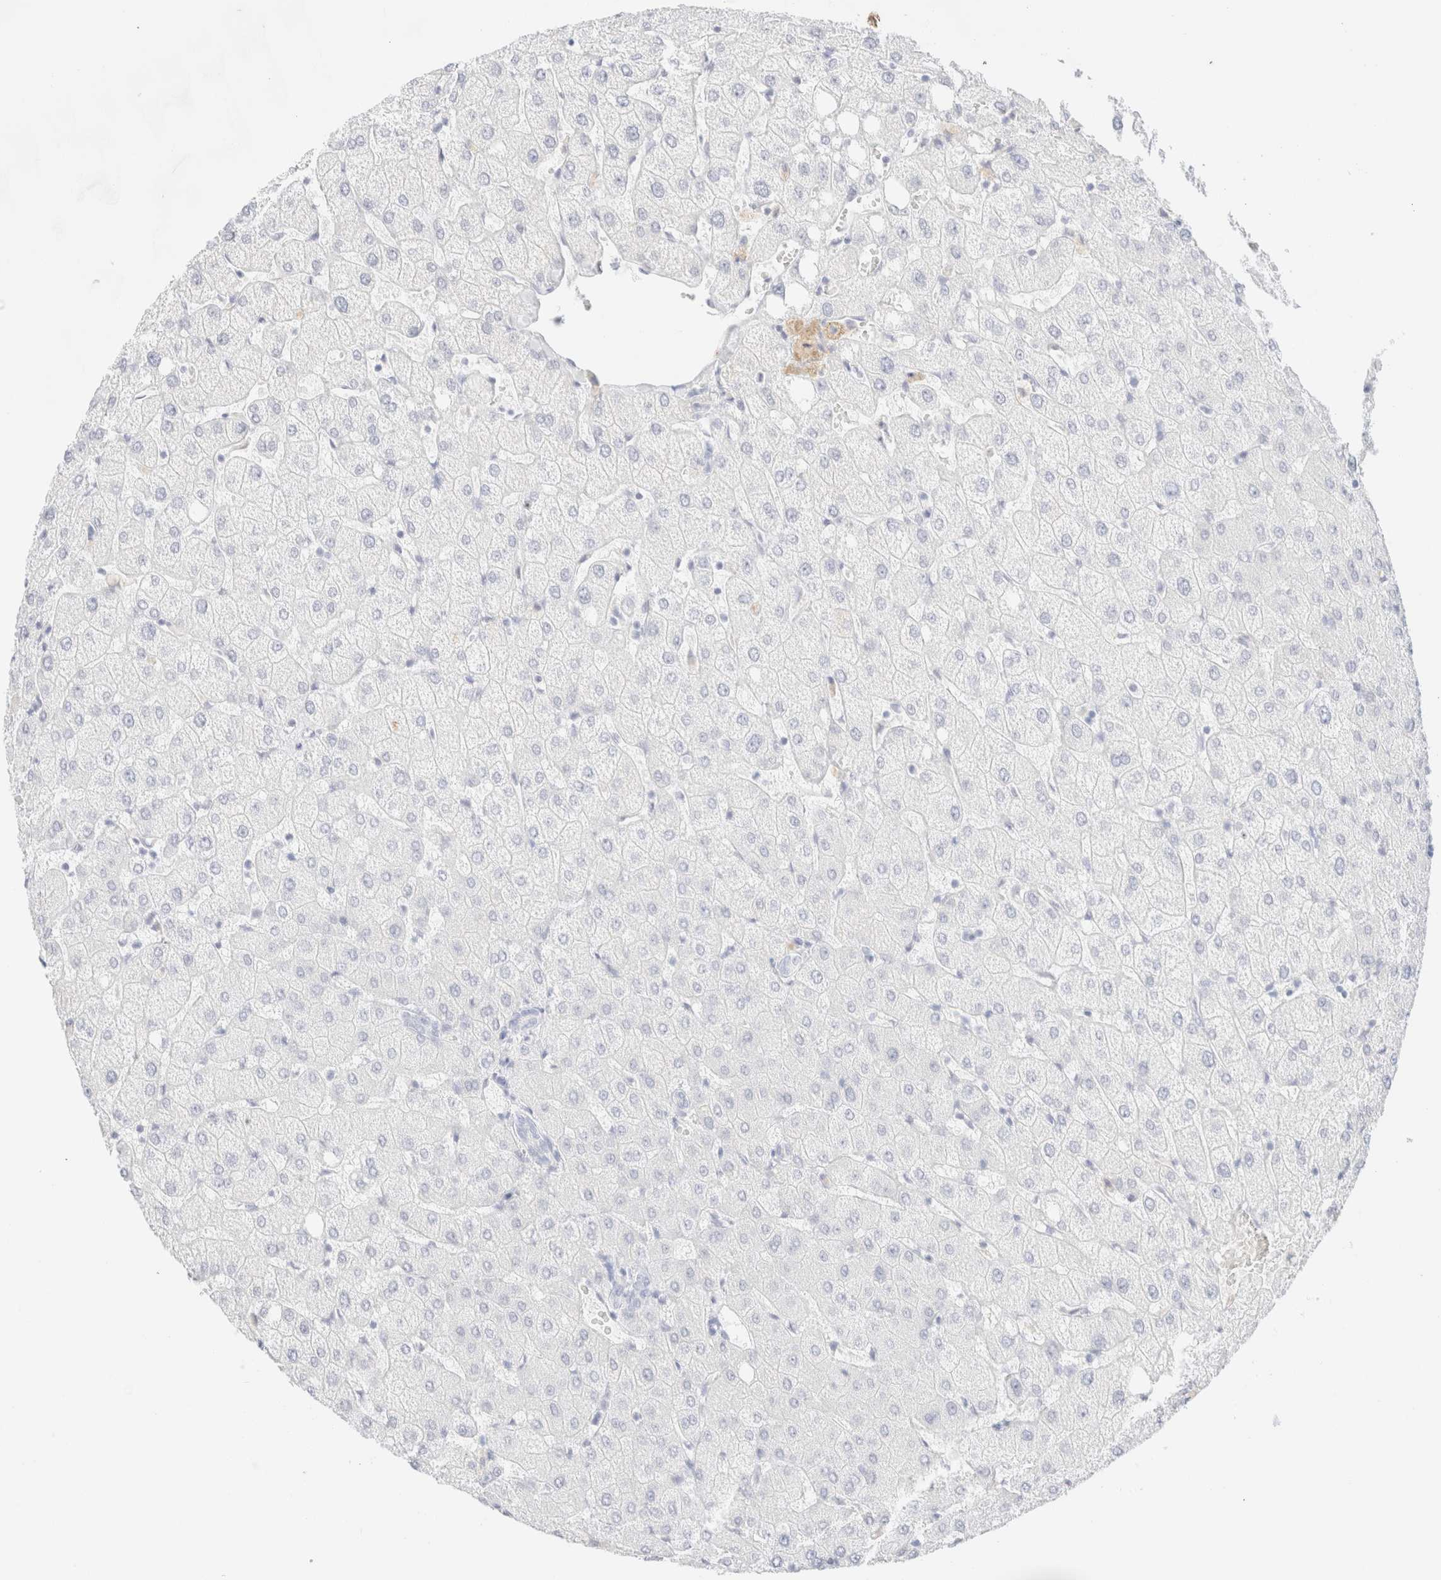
{"staining": {"intensity": "negative", "quantity": "none", "location": "none"}, "tissue": "liver", "cell_type": "Cholangiocytes", "image_type": "normal", "snomed": [{"axis": "morphology", "description": "Normal tissue, NOS"}, {"axis": "topography", "description": "Liver"}], "caption": "This is a micrograph of immunohistochemistry staining of normal liver, which shows no positivity in cholangiocytes.", "gene": "KRT15", "patient": {"sex": "female", "age": 54}}